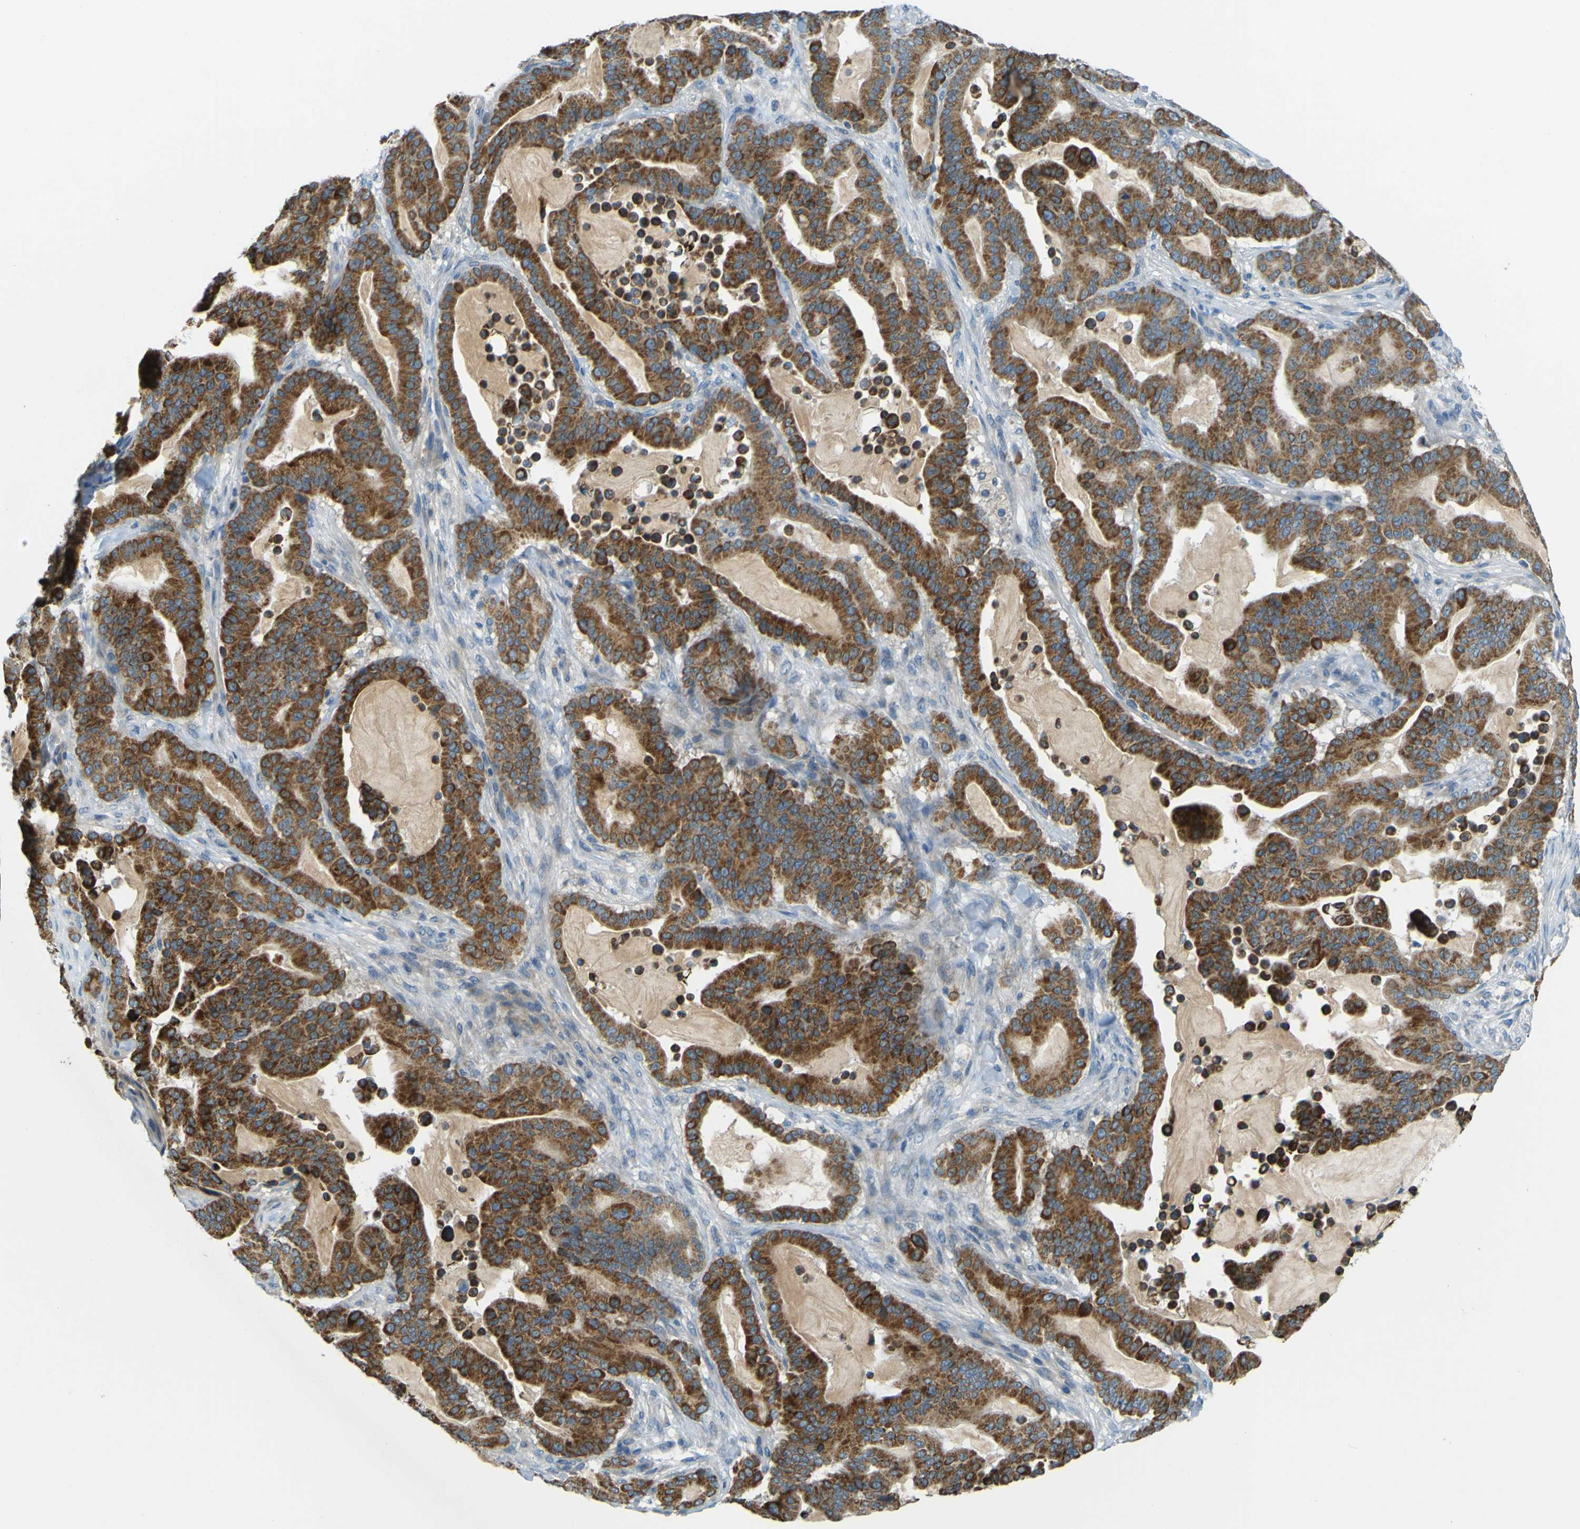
{"staining": {"intensity": "strong", "quantity": ">75%", "location": "cytoplasmic/membranous"}, "tissue": "pancreatic cancer", "cell_type": "Tumor cells", "image_type": "cancer", "snomed": [{"axis": "morphology", "description": "Adenocarcinoma, NOS"}, {"axis": "topography", "description": "Pancreas"}], "caption": "This is an image of immunohistochemistry (IHC) staining of pancreatic cancer (adenocarcinoma), which shows strong expression in the cytoplasmic/membranous of tumor cells.", "gene": "FKTN", "patient": {"sex": "male", "age": 63}}